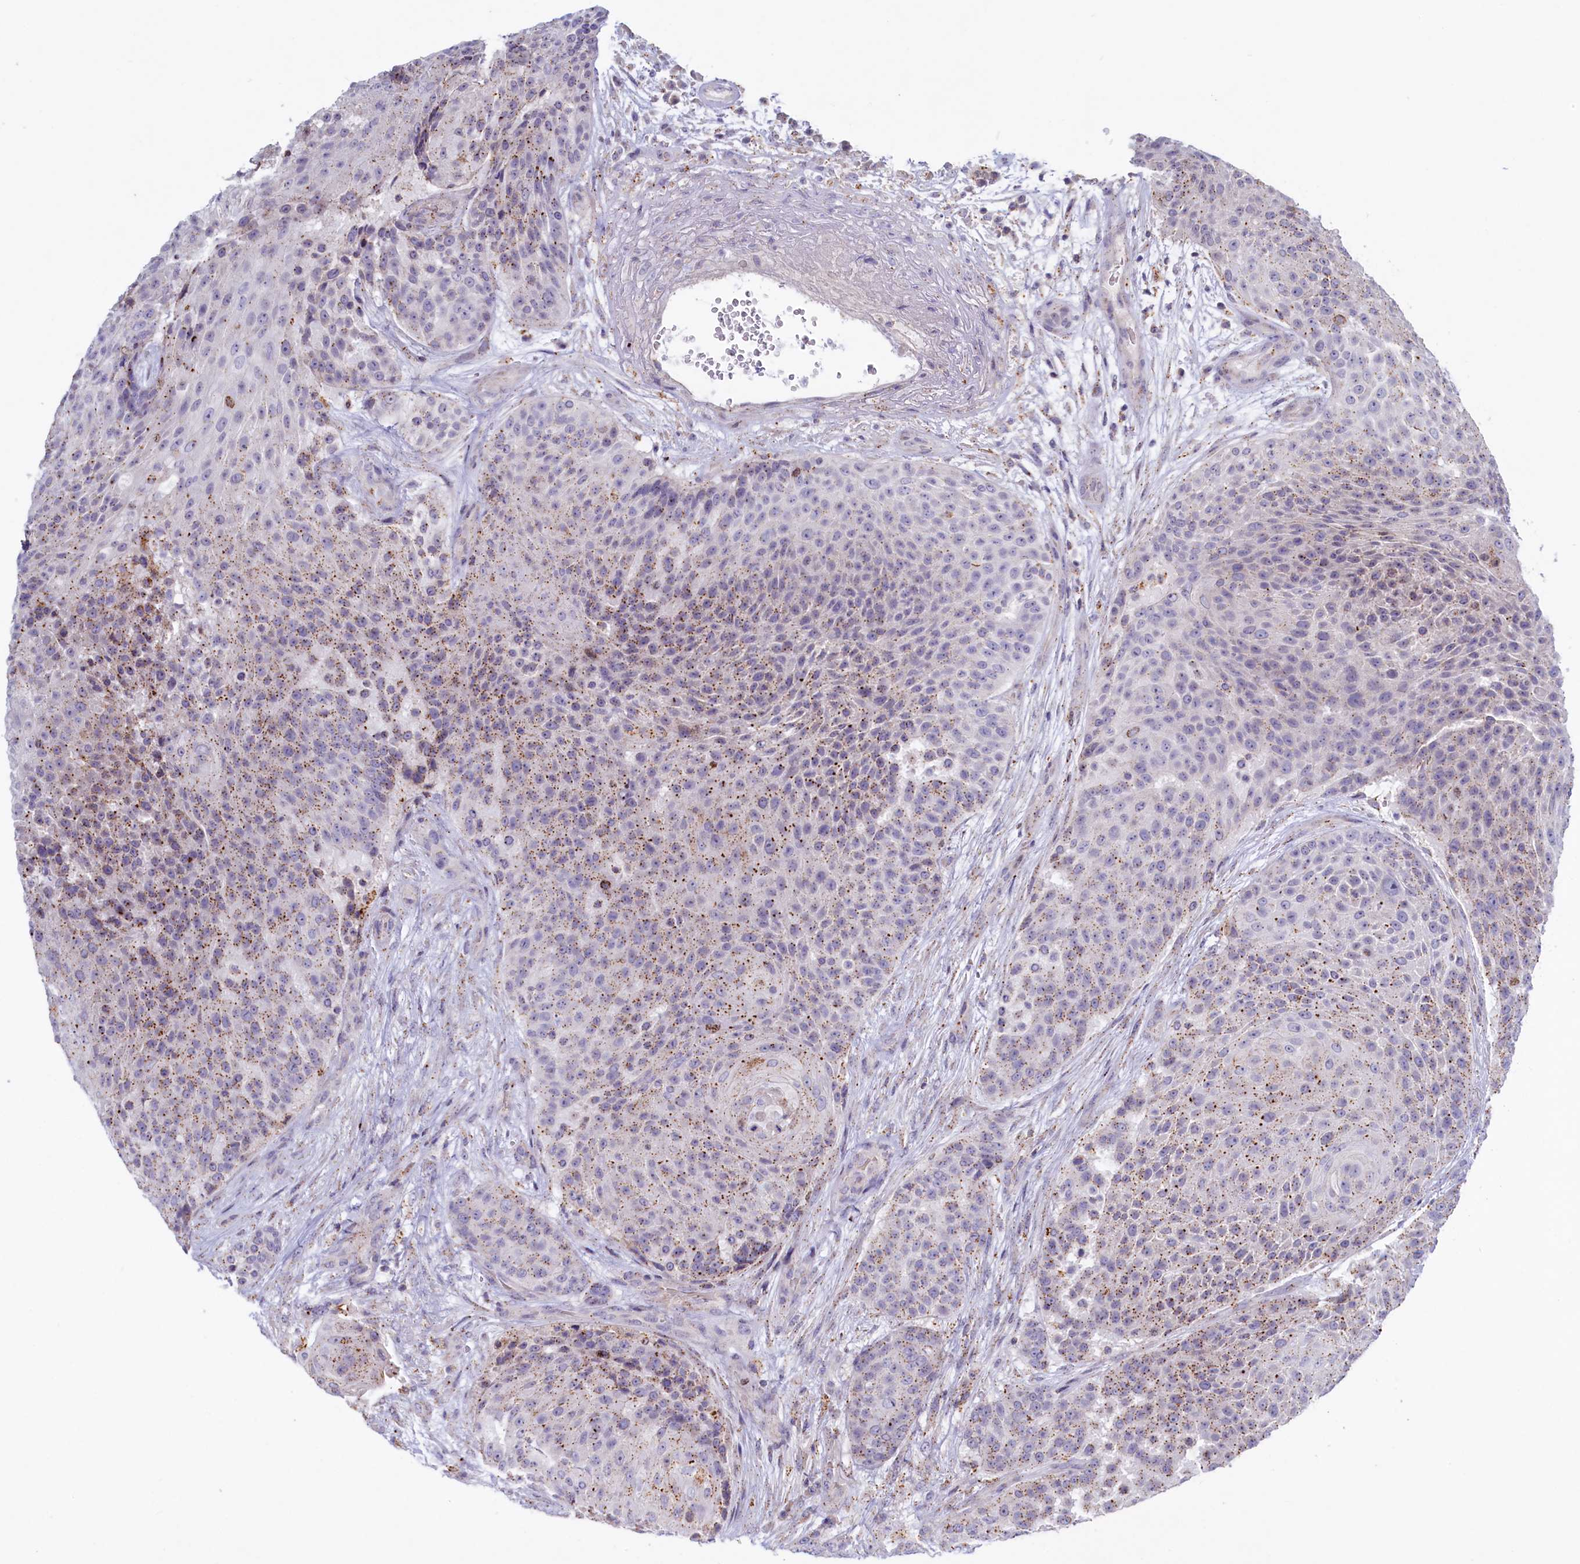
{"staining": {"intensity": "weak", "quantity": ">75%", "location": "cytoplasmic/membranous"}, "tissue": "urothelial cancer", "cell_type": "Tumor cells", "image_type": "cancer", "snomed": [{"axis": "morphology", "description": "Urothelial carcinoma, High grade"}, {"axis": "topography", "description": "Urinary bladder"}], "caption": "A low amount of weak cytoplasmic/membranous staining is seen in about >75% of tumor cells in urothelial cancer tissue.", "gene": "HYKK", "patient": {"sex": "female", "age": 63}}